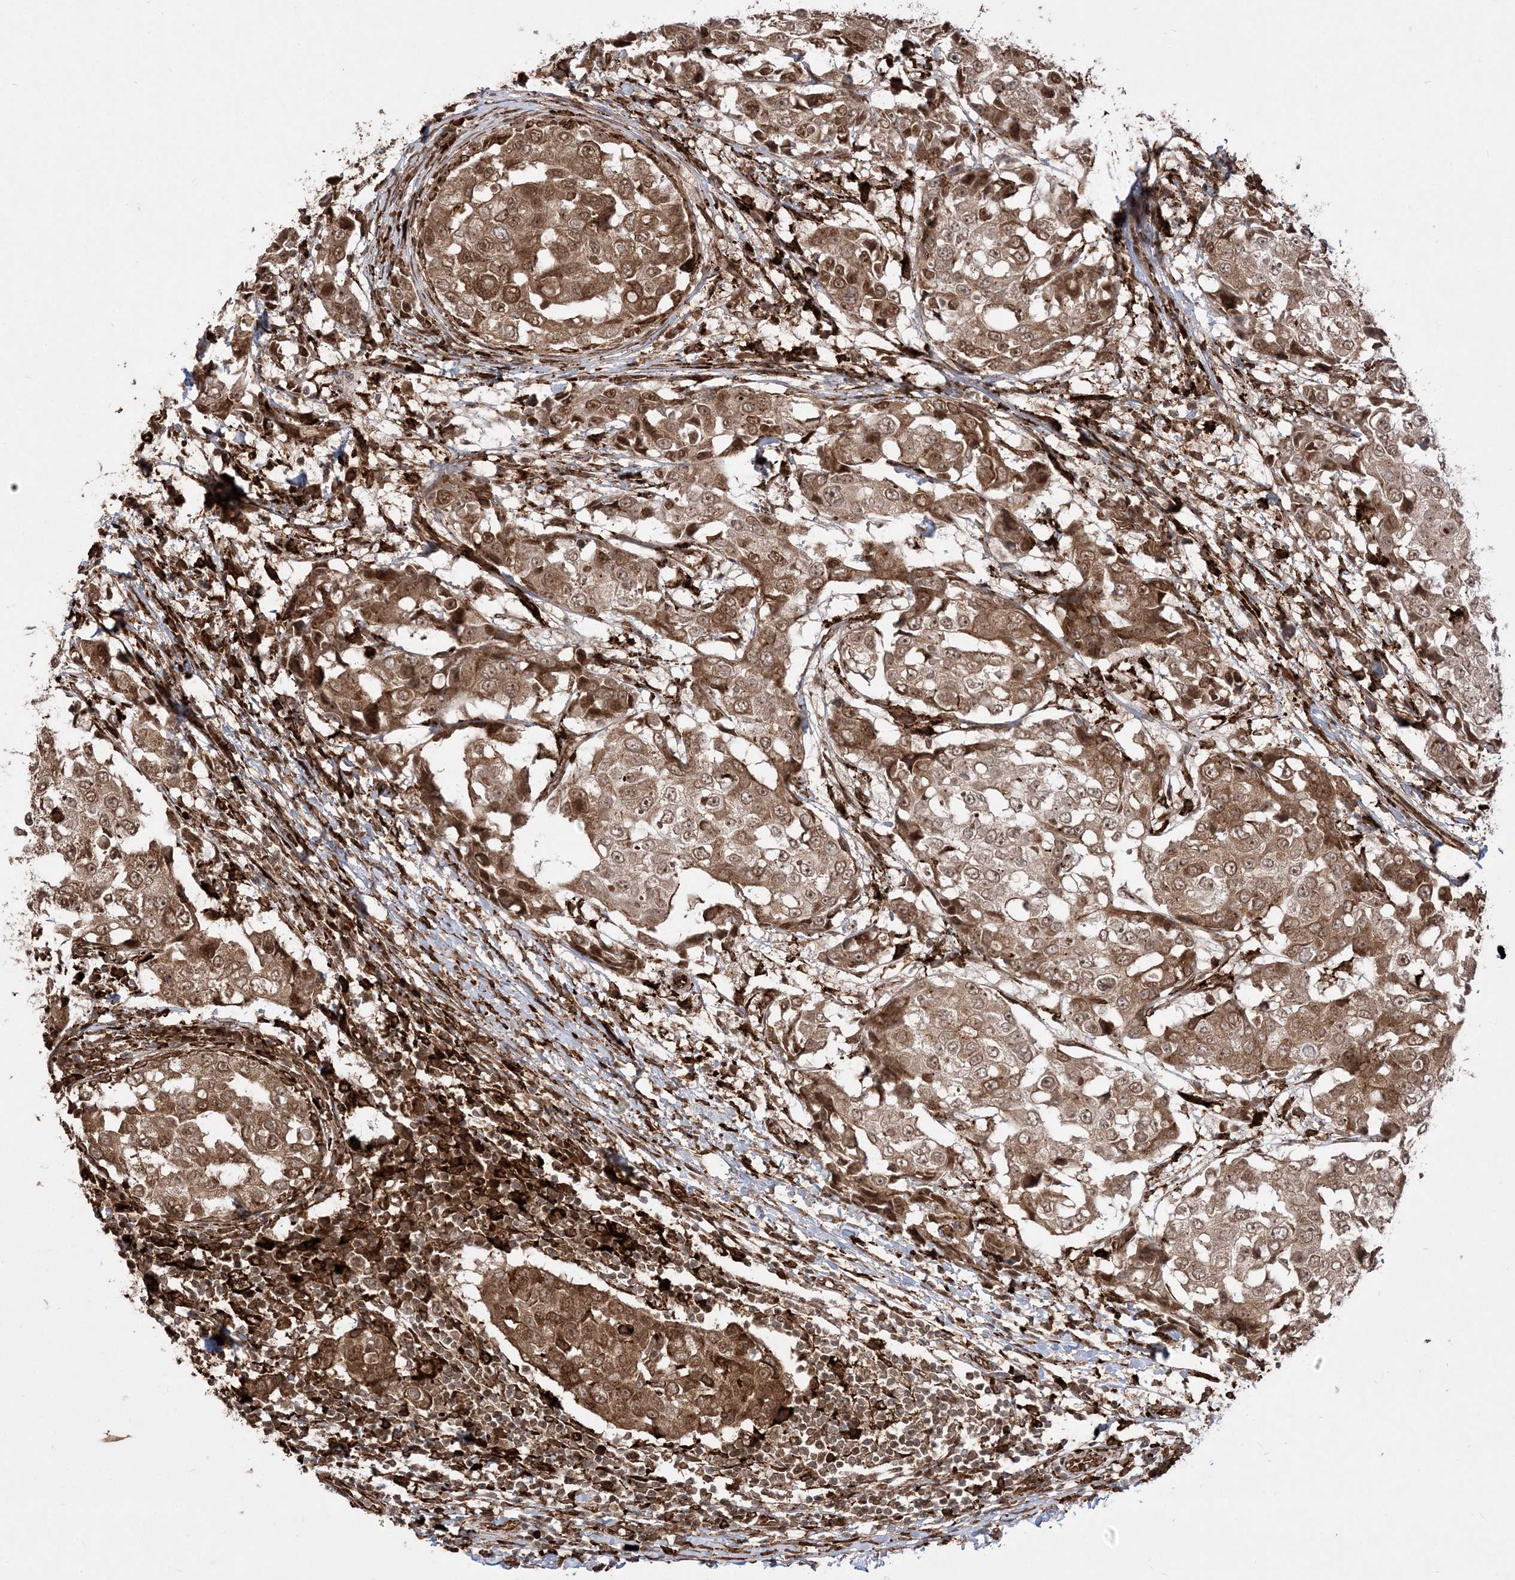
{"staining": {"intensity": "moderate", "quantity": ">75%", "location": "cytoplasmic/membranous,nuclear"}, "tissue": "breast cancer", "cell_type": "Tumor cells", "image_type": "cancer", "snomed": [{"axis": "morphology", "description": "Duct carcinoma"}, {"axis": "topography", "description": "Breast"}], "caption": "A brown stain labels moderate cytoplasmic/membranous and nuclear expression of a protein in human breast cancer tumor cells. (DAB (3,3'-diaminobenzidine) IHC with brightfield microscopy, high magnification).", "gene": "EPC2", "patient": {"sex": "female", "age": 27}}